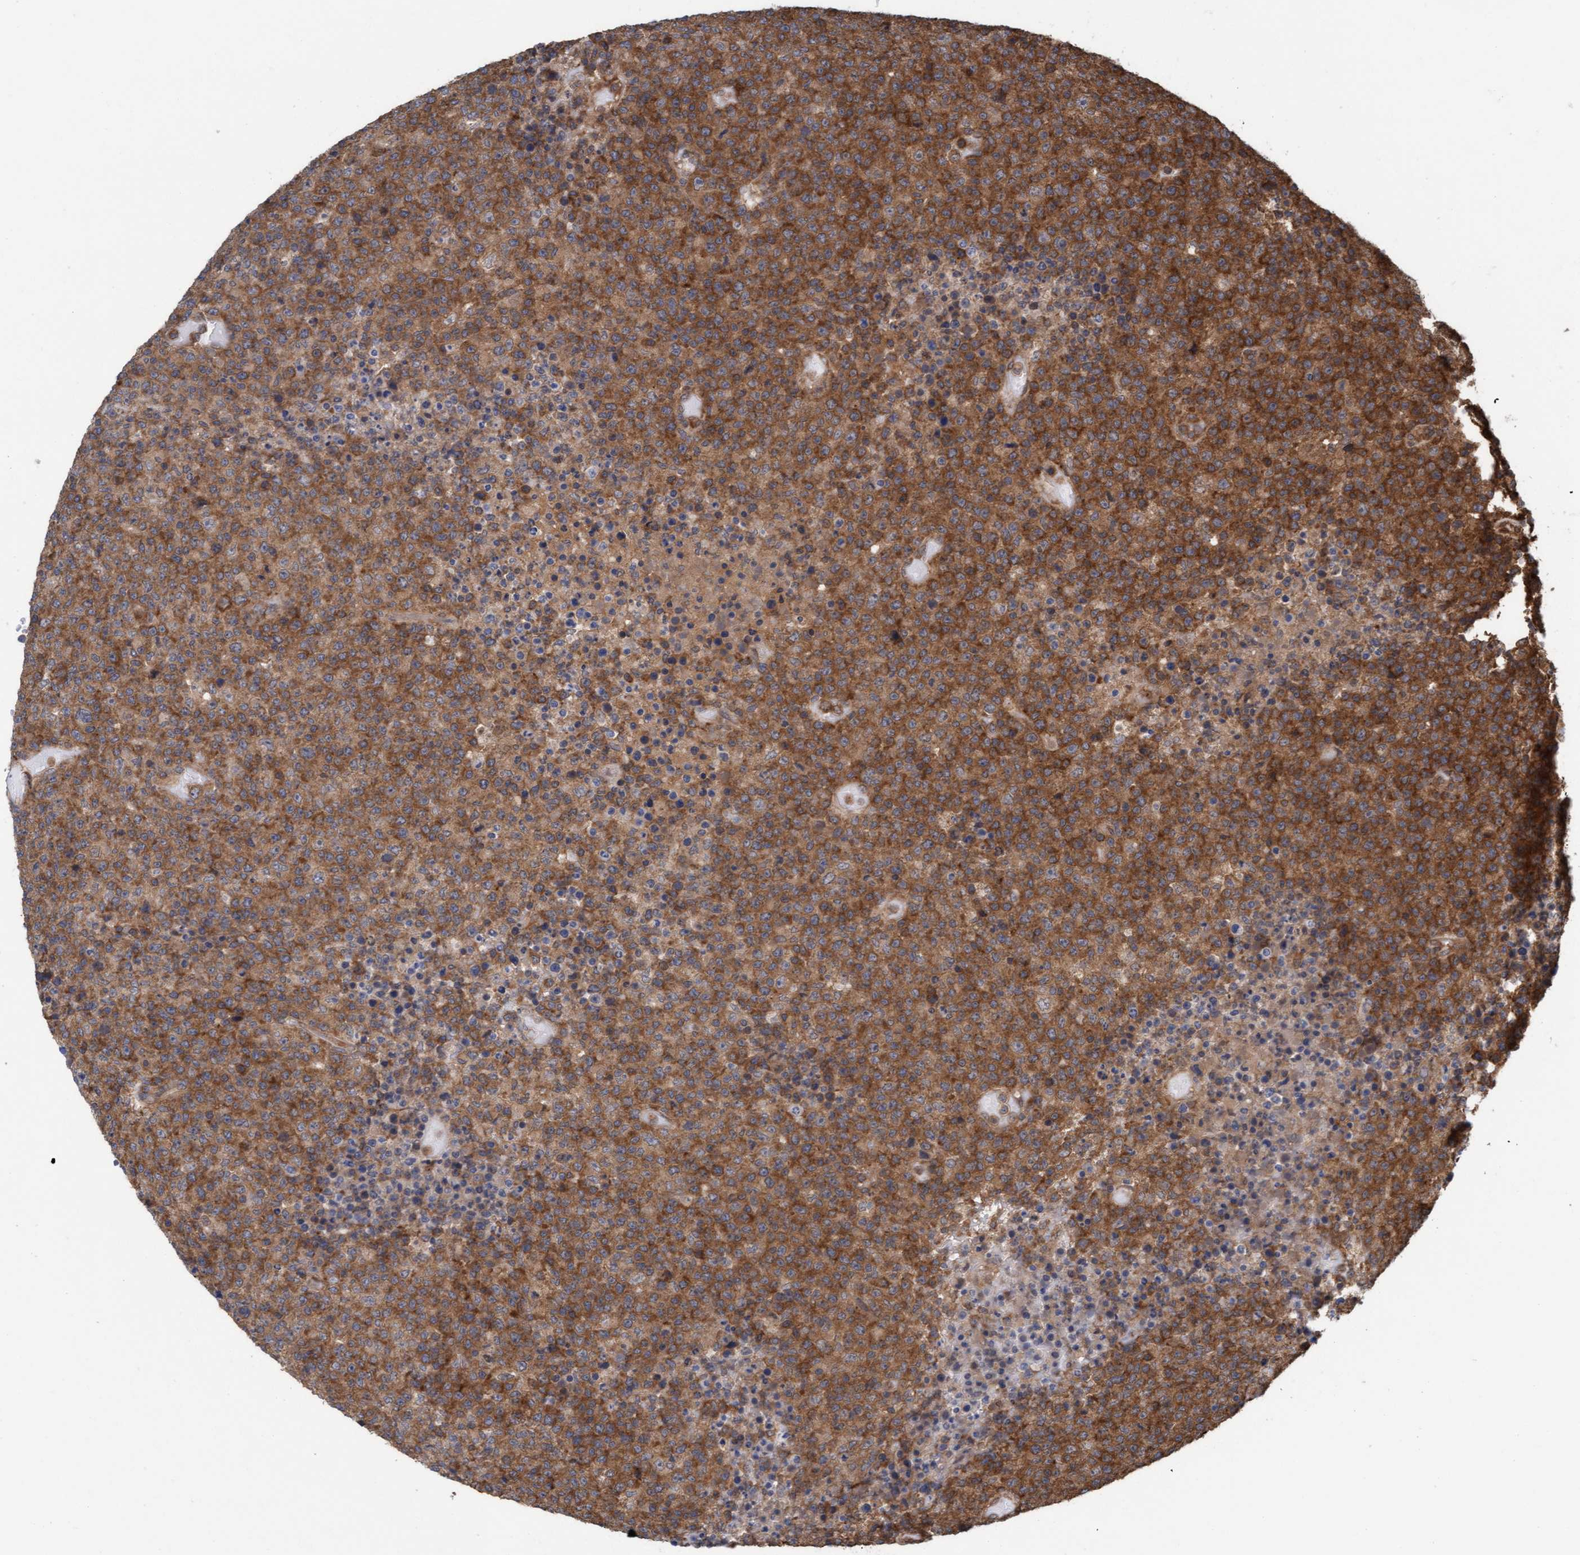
{"staining": {"intensity": "moderate", "quantity": ">75%", "location": "cytoplasmic/membranous"}, "tissue": "lymphoma", "cell_type": "Tumor cells", "image_type": "cancer", "snomed": [{"axis": "morphology", "description": "Malignant lymphoma, non-Hodgkin's type, High grade"}, {"axis": "topography", "description": "Lymph node"}], "caption": "Immunohistochemistry (IHC) histopathology image of human malignant lymphoma, non-Hodgkin's type (high-grade) stained for a protein (brown), which shows medium levels of moderate cytoplasmic/membranous staining in about >75% of tumor cells.", "gene": "FXR2", "patient": {"sex": "male", "age": 13}}